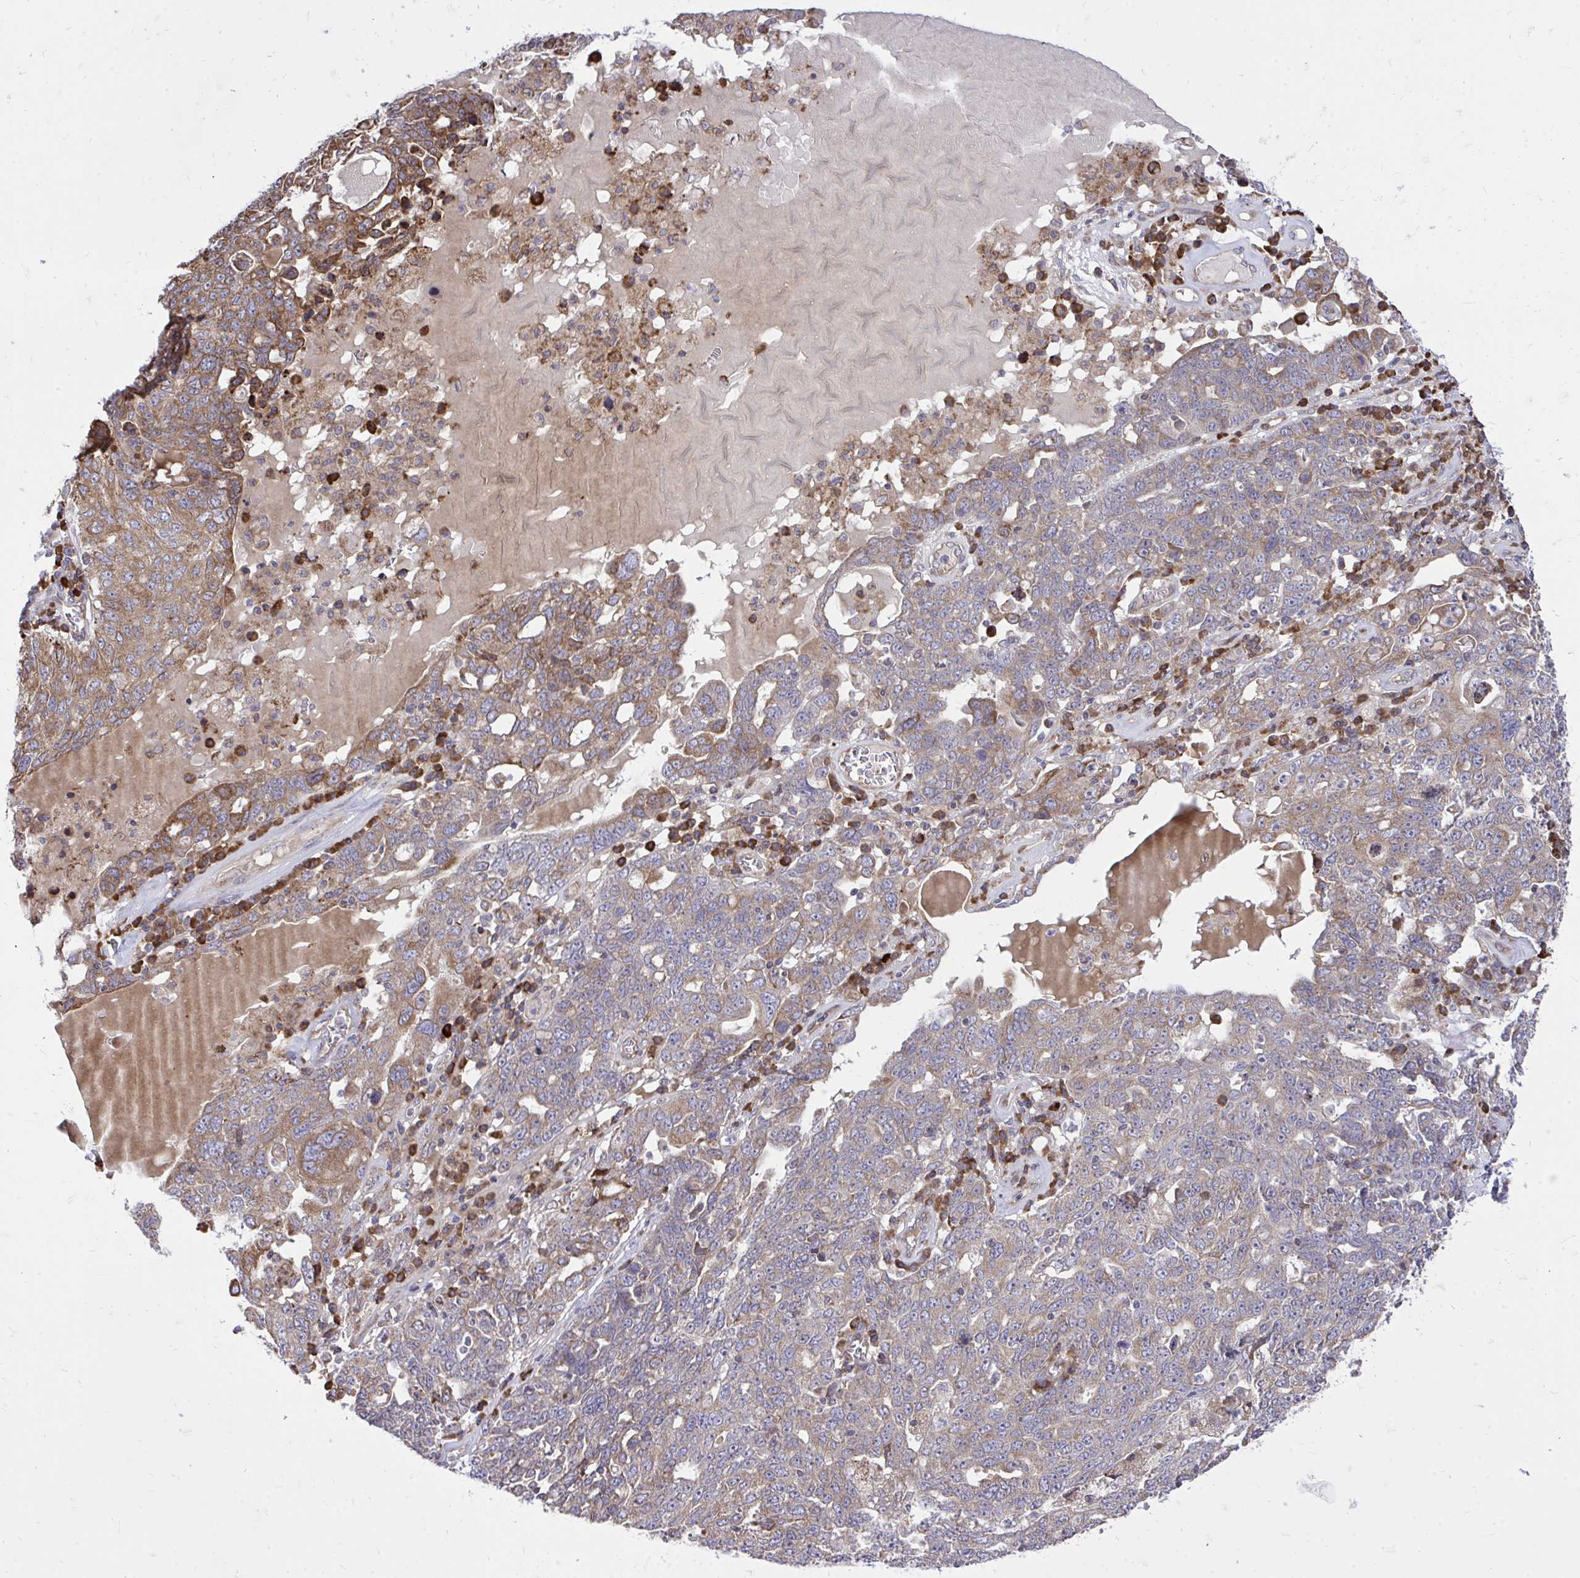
{"staining": {"intensity": "moderate", "quantity": ">75%", "location": "cytoplasmic/membranous"}, "tissue": "ovarian cancer", "cell_type": "Tumor cells", "image_type": "cancer", "snomed": [{"axis": "morphology", "description": "Carcinoma, endometroid"}, {"axis": "topography", "description": "Ovary"}], "caption": "Moderate cytoplasmic/membranous protein staining is seen in about >75% of tumor cells in endometroid carcinoma (ovarian). The staining was performed using DAB (3,3'-diaminobenzidine), with brown indicating positive protein expression. Nuclei are stained blue with hematoxylin.", "gene": "METTL9", "patient": {"sex": "female", "age": 62}}